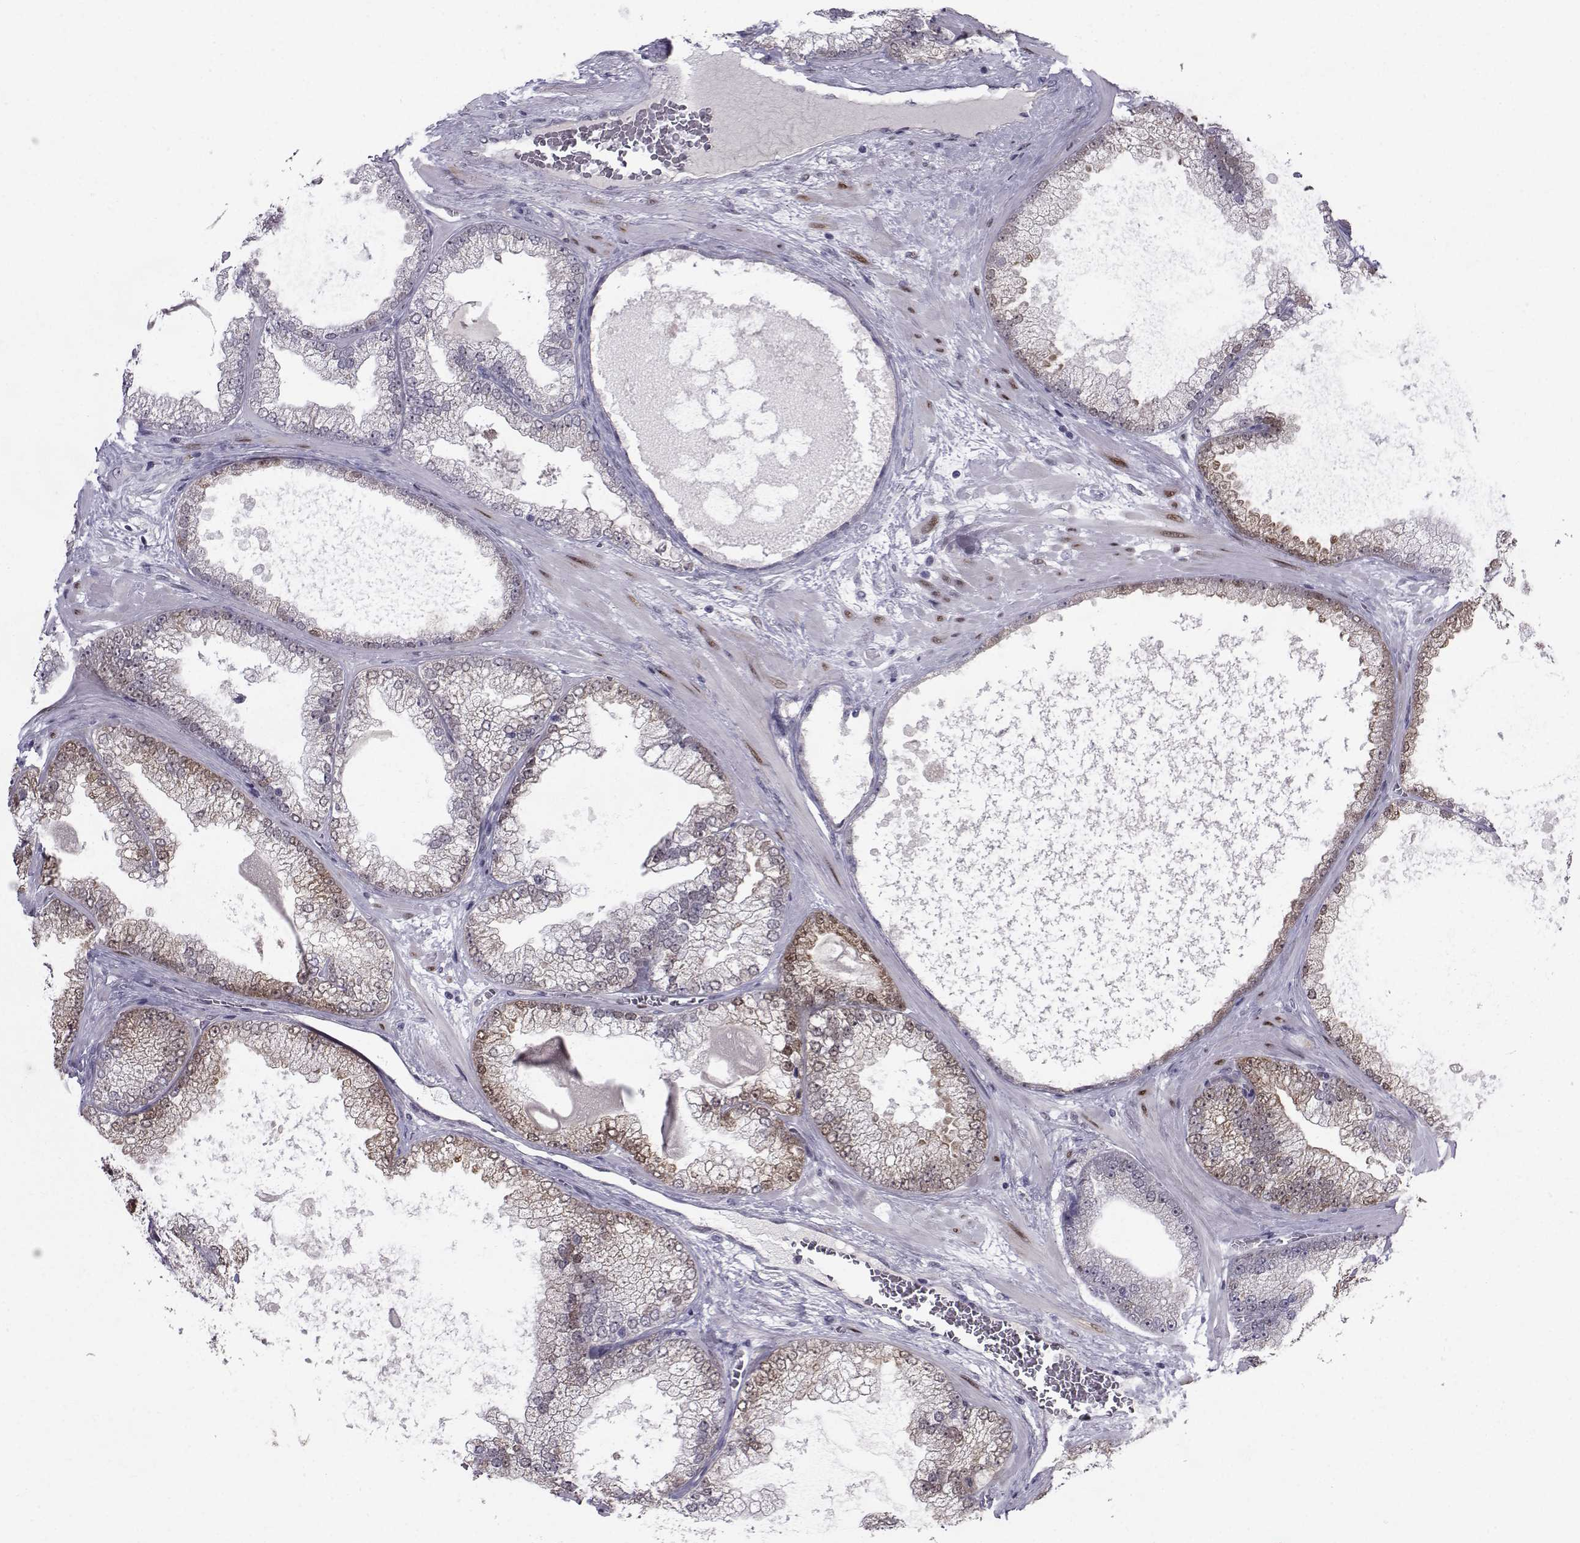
{"staining": {"intensity": "moderate", "quantity": "<25%", "location": "cytoplasmic/membranous,nuclear"}, "tissue": "prostate cancer", "cell_type": "Tumor cells", "image_type": "cancer", "snomed": [{"axis": "morphology", "description": "Adenocarcinoma, Low grade"}, {"axis": "topography", "description": "Prostate"}], "caption": "The histopathology image exhibits staining of prostate cancer (low-grade adenocarcinoma), revealing moderate cytoplasmic/membranous and nuclear protein expression (brown color) within tumor cells.", "gene": "RBM24", "patient": {"sex": "male", "age": 57}}